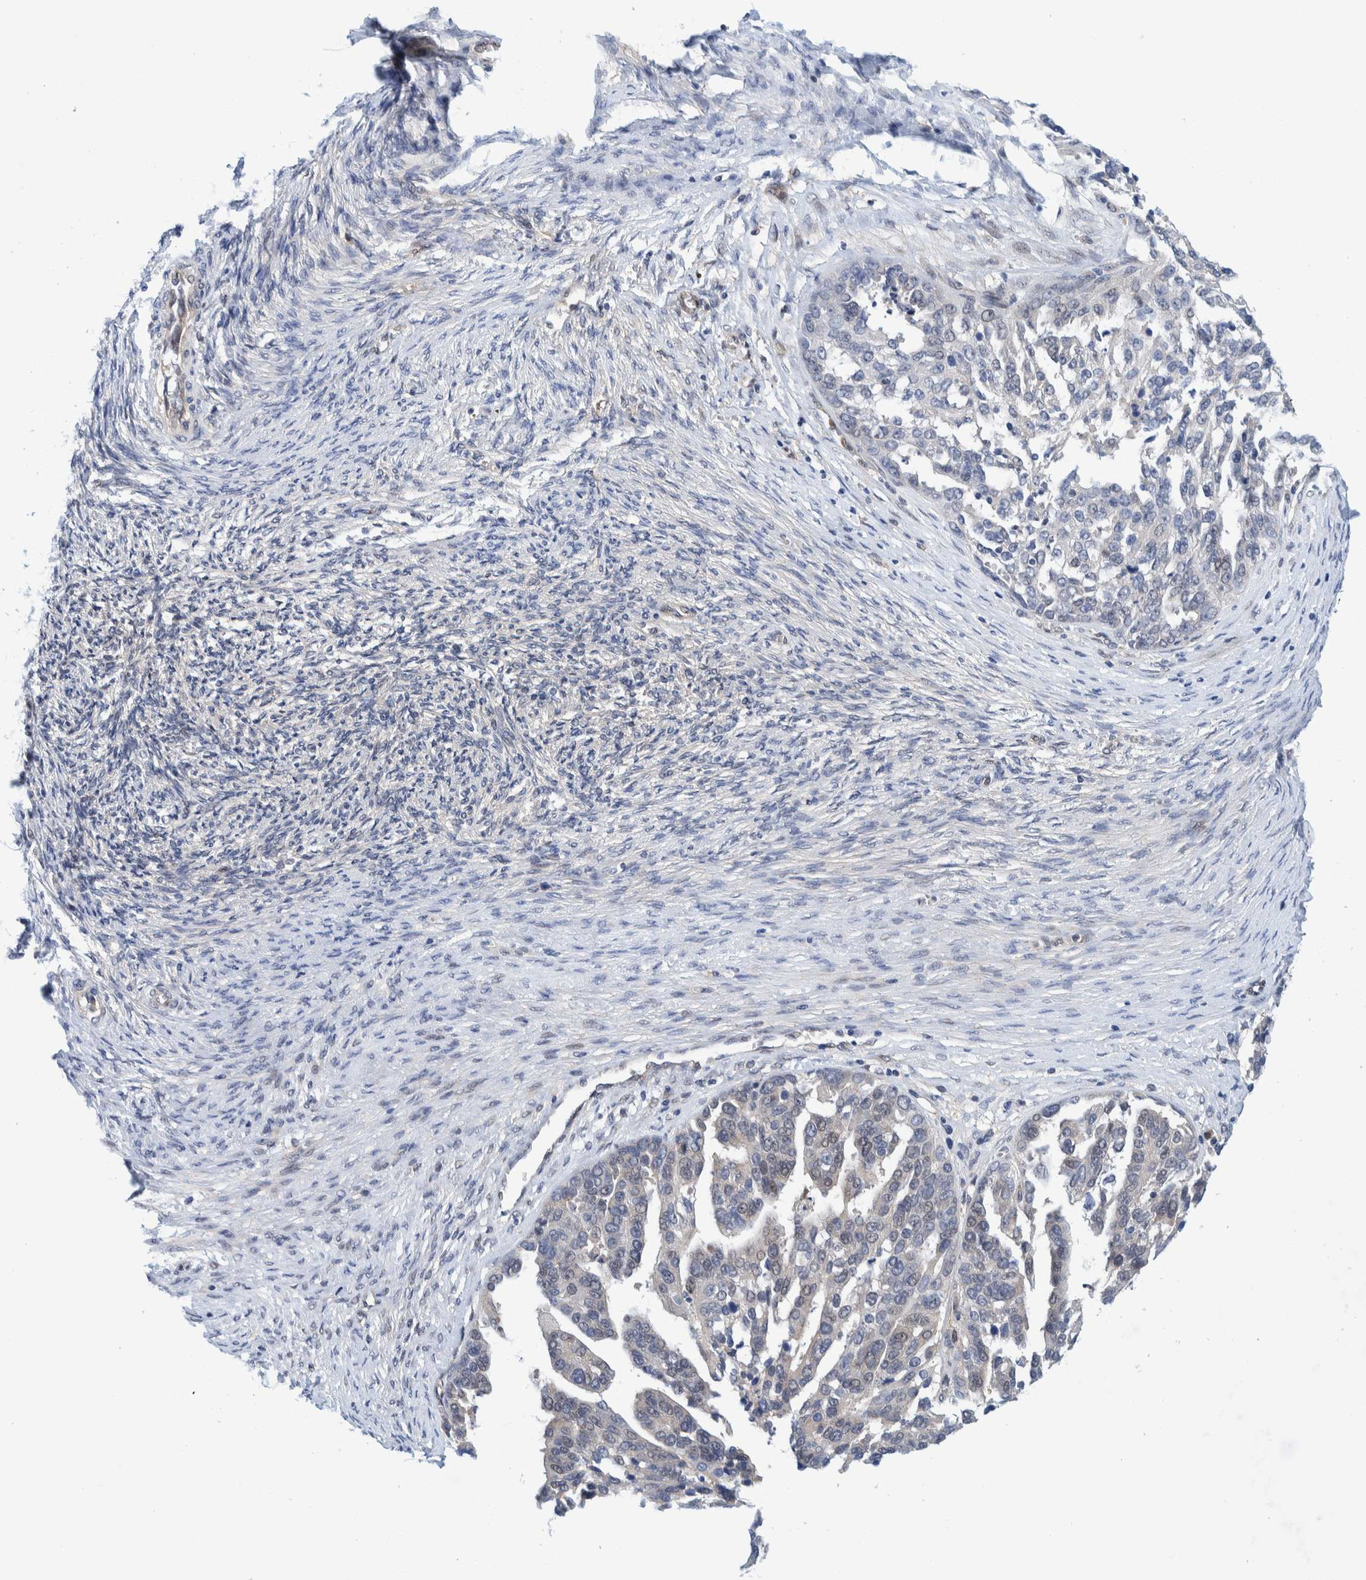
{"staining": {"intensity": "weak", "quantity": "<25%", "location": "nuclear"}, "tissue": "ovarian cancer", "cell_type": "Tumor cells", "image_type": "cancer", "snomed": [{"axis": "morphology", "description": "Cystadenocarcinoma, serous, NOS"}, {"axis": "topography", "description": "Ovary"}], "caption": "This photomicrograph is of ovarian serous cystadenocarcinoma stained with IHC to label a protein in brown with the nuclei are counter-stained blue. There is no staining in tumor cells.", "gene": "PFAS", "patient": {"sex": "female", "age": 44}}